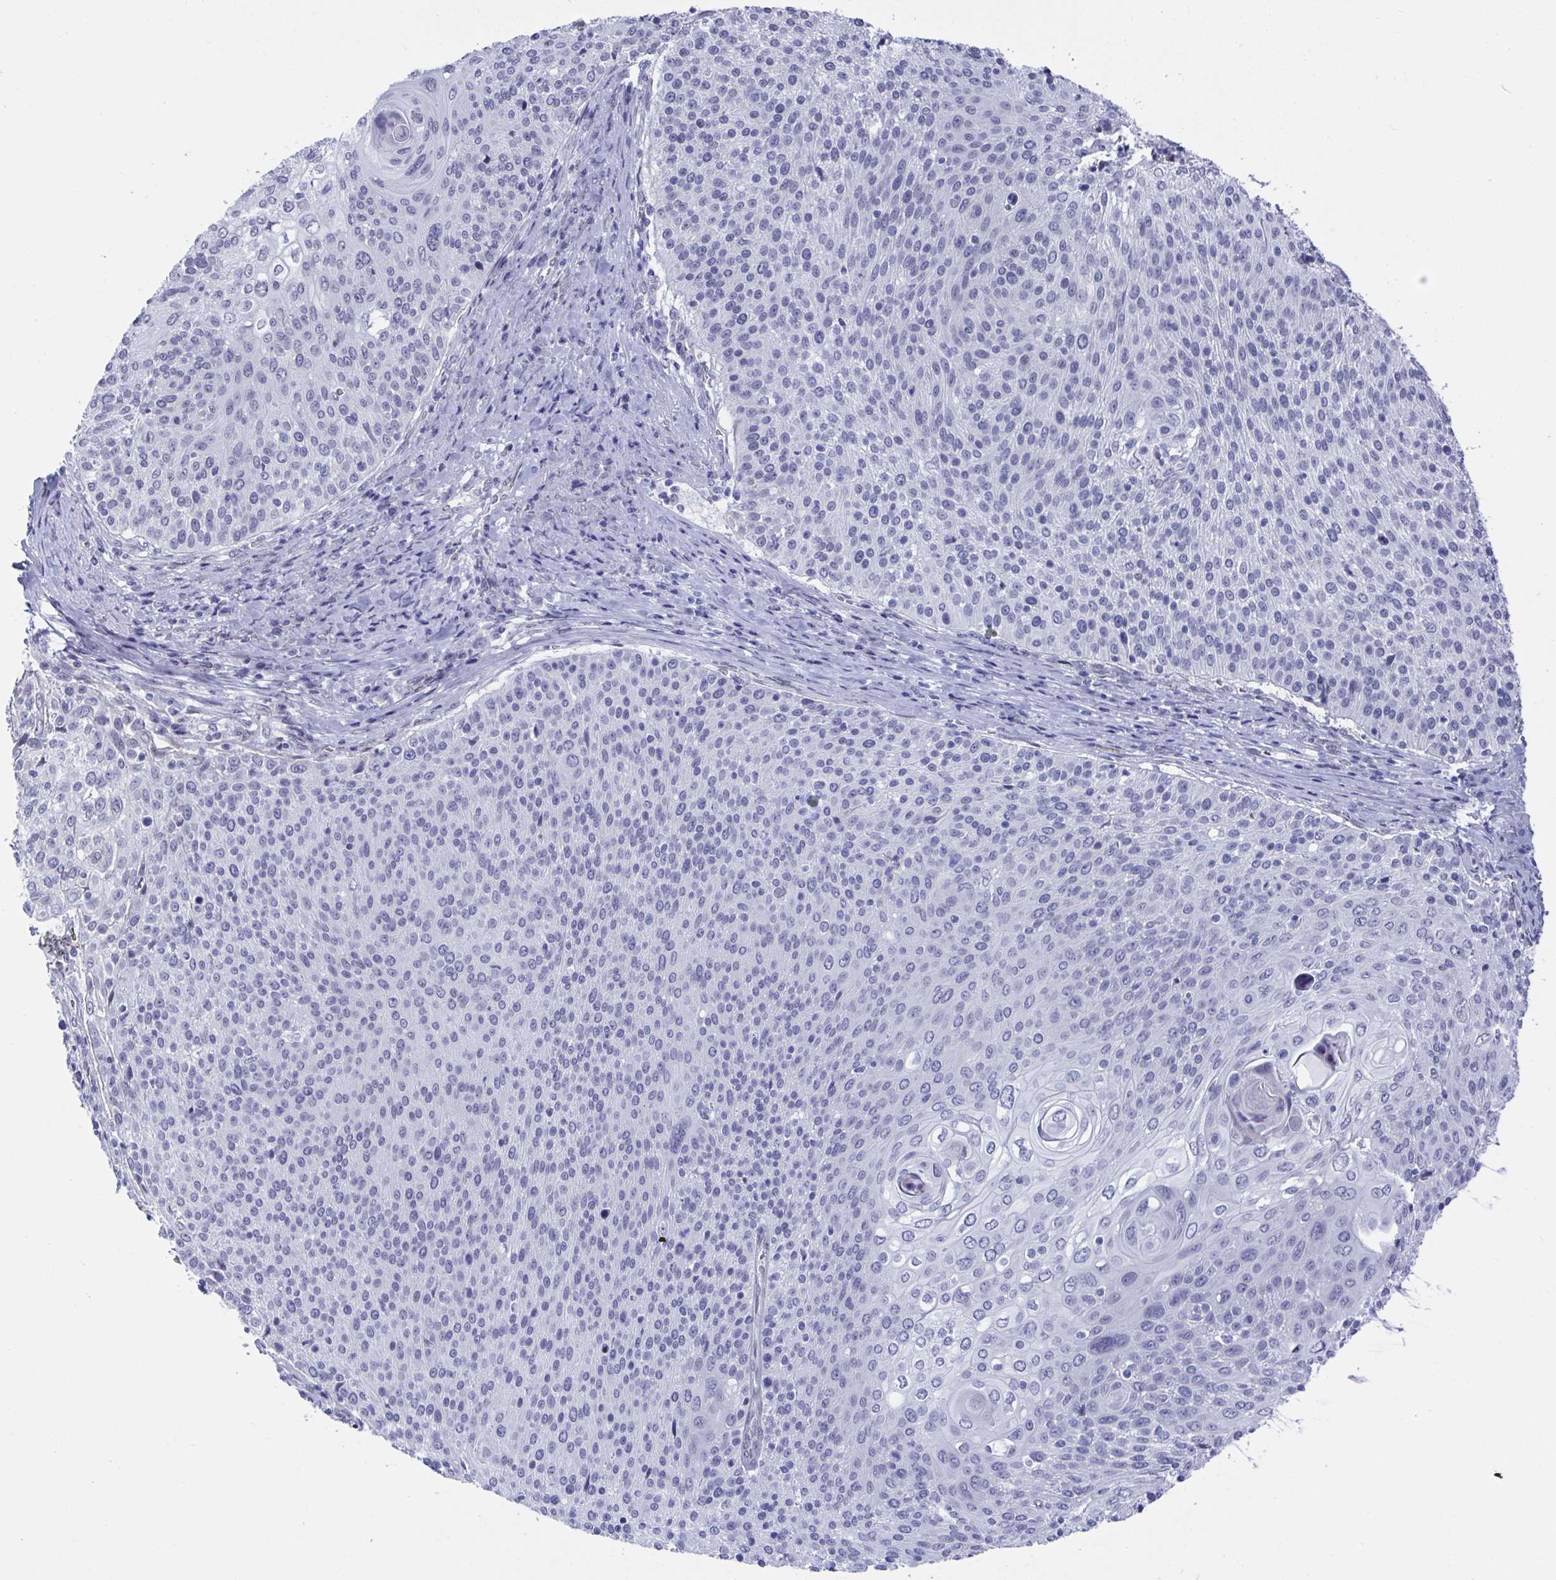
{"staining": {"intensity": "negative", "quantity": "none", "location": "none"}, "tissue": "cervical cancer", "cell_type": "Tumor cells", "image_type": "cancer", "snomed": [{"axis": "morphology", "description": "Squamous cell carcinoma, NOS"}, {"axis": "topography", "description": "Cervix"}], "caption": "Protein analysis of cervical cancer (squamous cell carcinoma) reveals no significant positivity in tumor cells. (DAB IHC, high magnification).", "gene": "MFSD4A", "patient": {"sex": "female", "age": 31}}